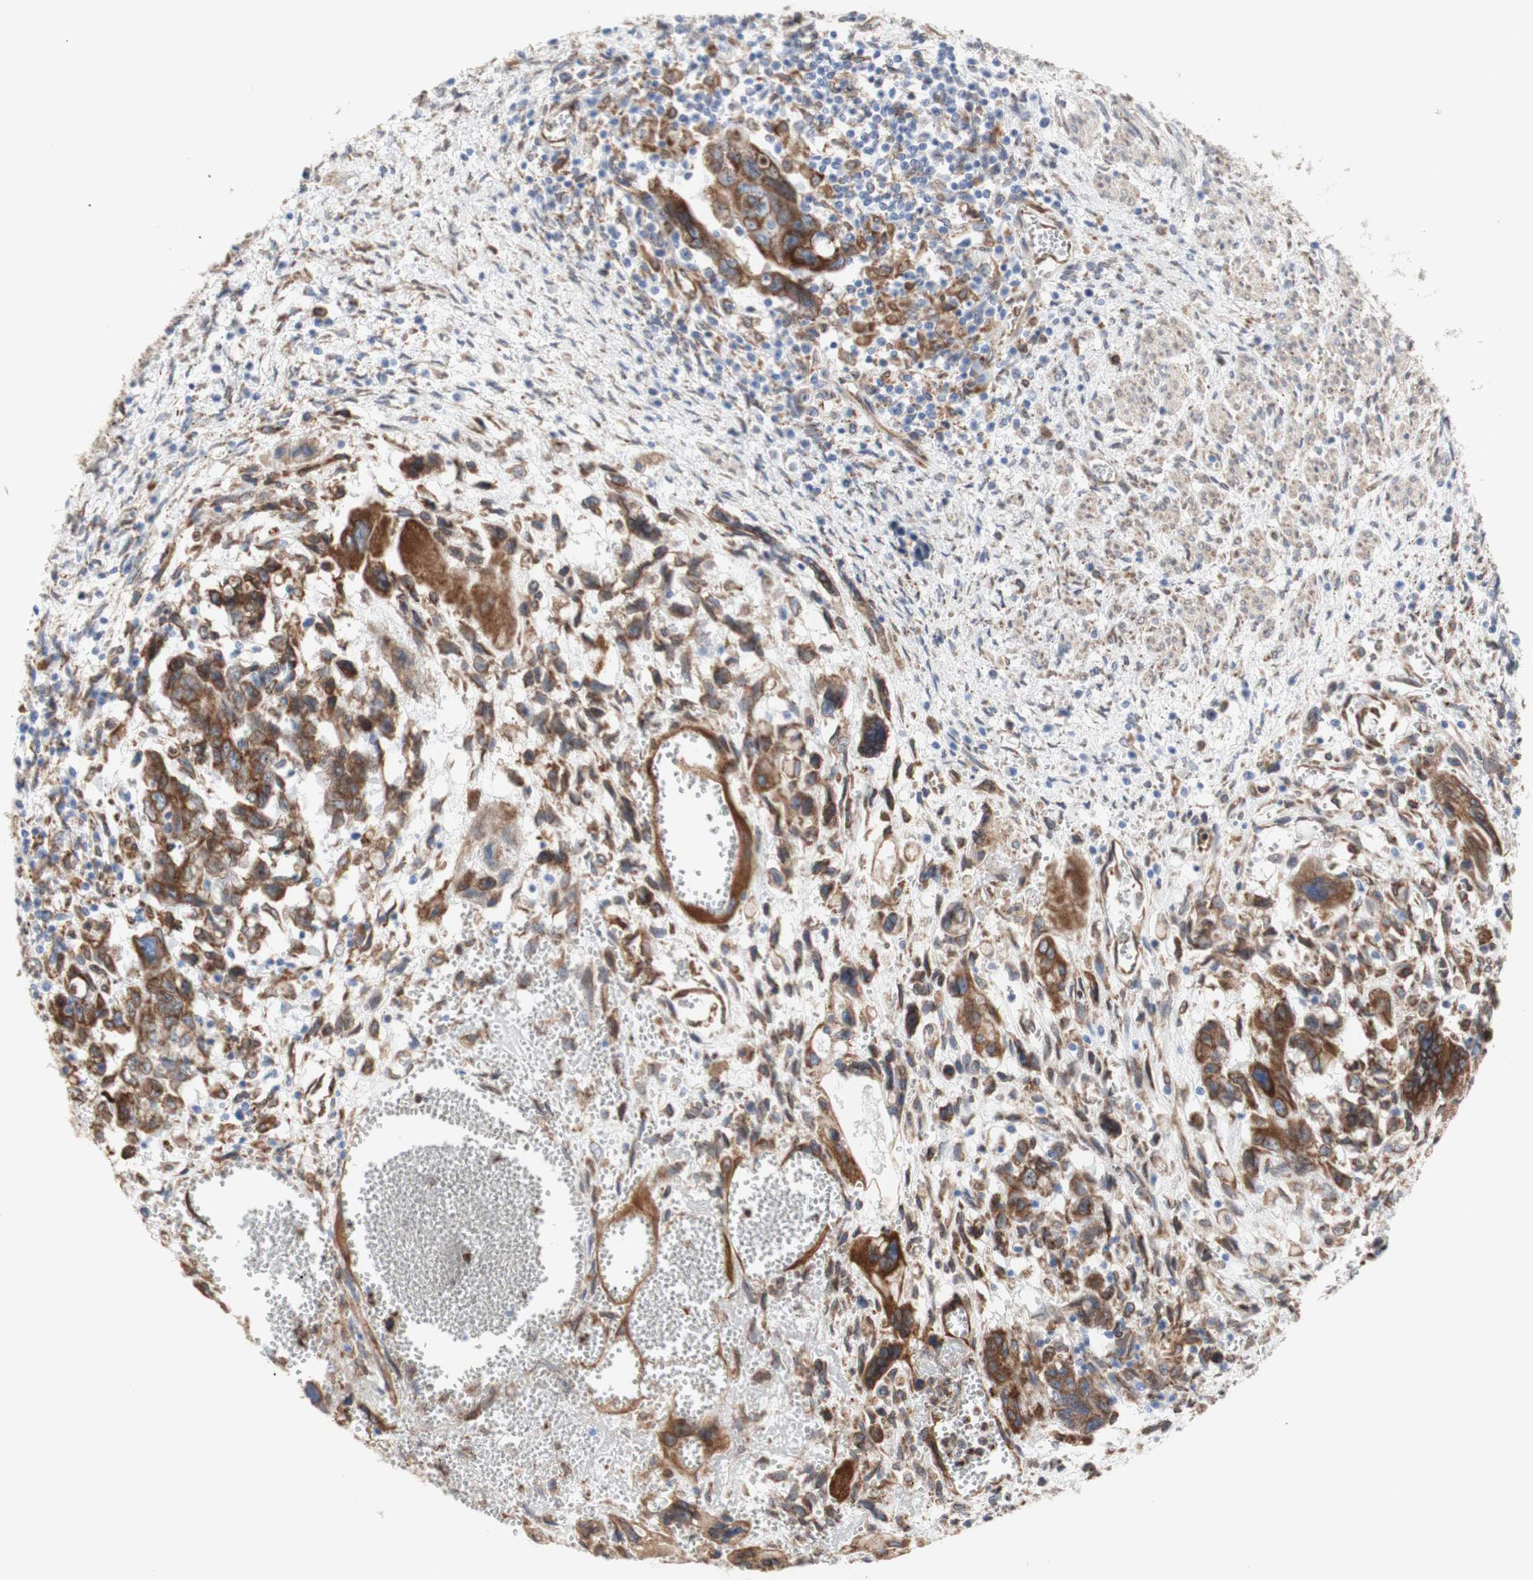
{"staining": {"intensity": "strong", "quantity": ">75%", "location": "cytoplasmic/membranous"}, "tissue": "testis cancer", "cell_type": "Tumor cells", "image_type": "cancer", "snomed": [{"axis": "morphology", "description": "Carcinoma, Embryonal, NOS"}, {"axis": "topography", "description": "Testis"}], "caption": "About >75% of tumor cells in testis cancer demonstrate strong cytoplasmic/membranous protein staining as visualized by brown immunohistochemical staining.", "gene": "ERLIN1", "patient": {"sex": "male", "age": 28}}